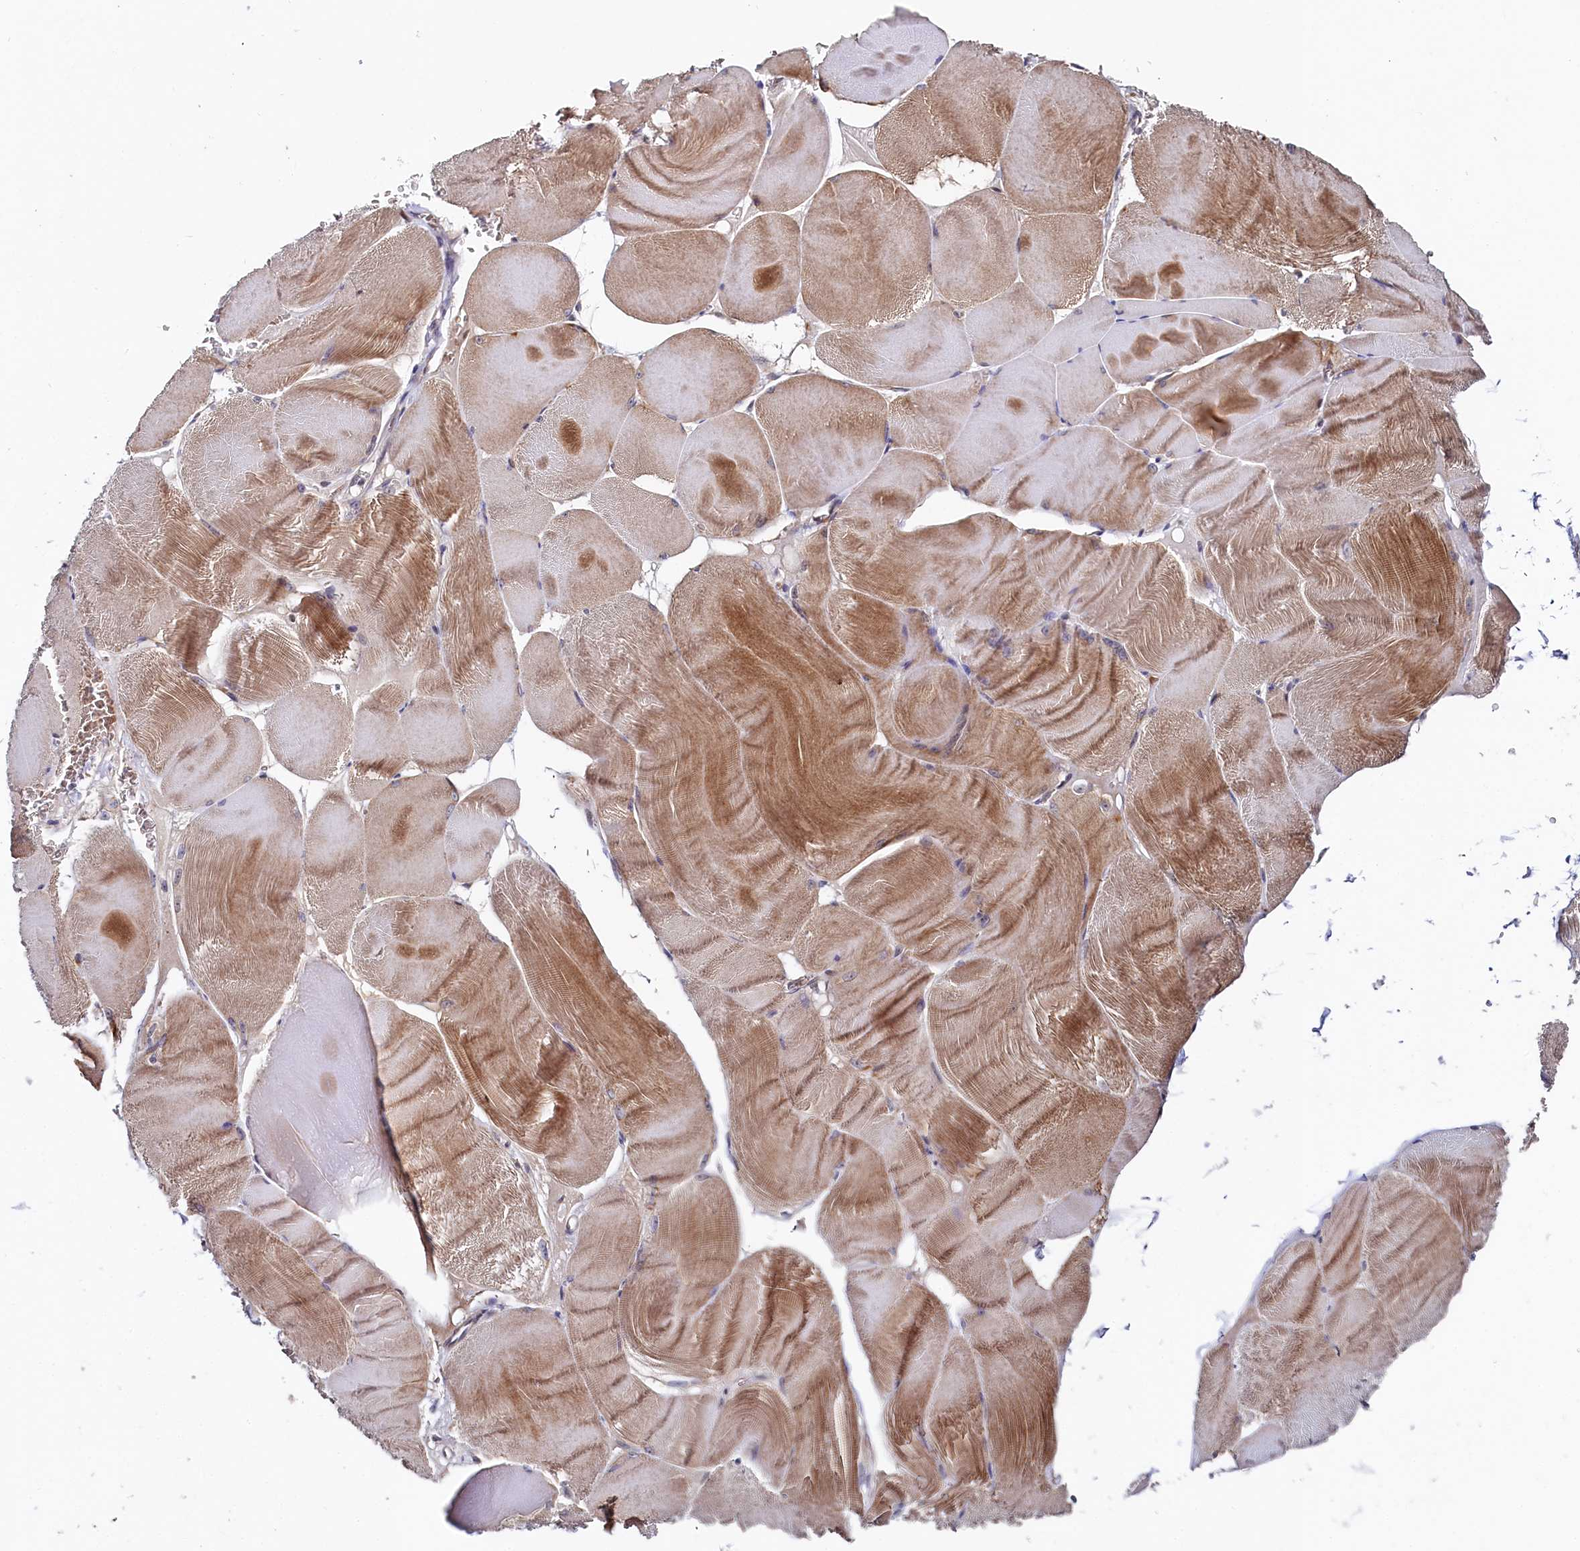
{"staining": {"intensity": "moderate", "quantity": ">75%", "location": "cytoplasmic/membranous"}, "tissue": "skeletal muscle", "cell_type": "Myocytes", "image_type": "normal", "snomed": [{"axis": "morphology", "description": "Normal tissue, NOS"}, {"axis": "morphology", "description": "Basal cell carcinoma"}, {"axis": "topography", "description": "Skeletal muscle"}], "caption": "This is a histology image of IHC staining of normal skeletal muscle, which shows moderate expression in the cytoplasmic/membranous of myocytes.", "gene": "TIGD4", "patient": {"sex": "female", "age": 64}}